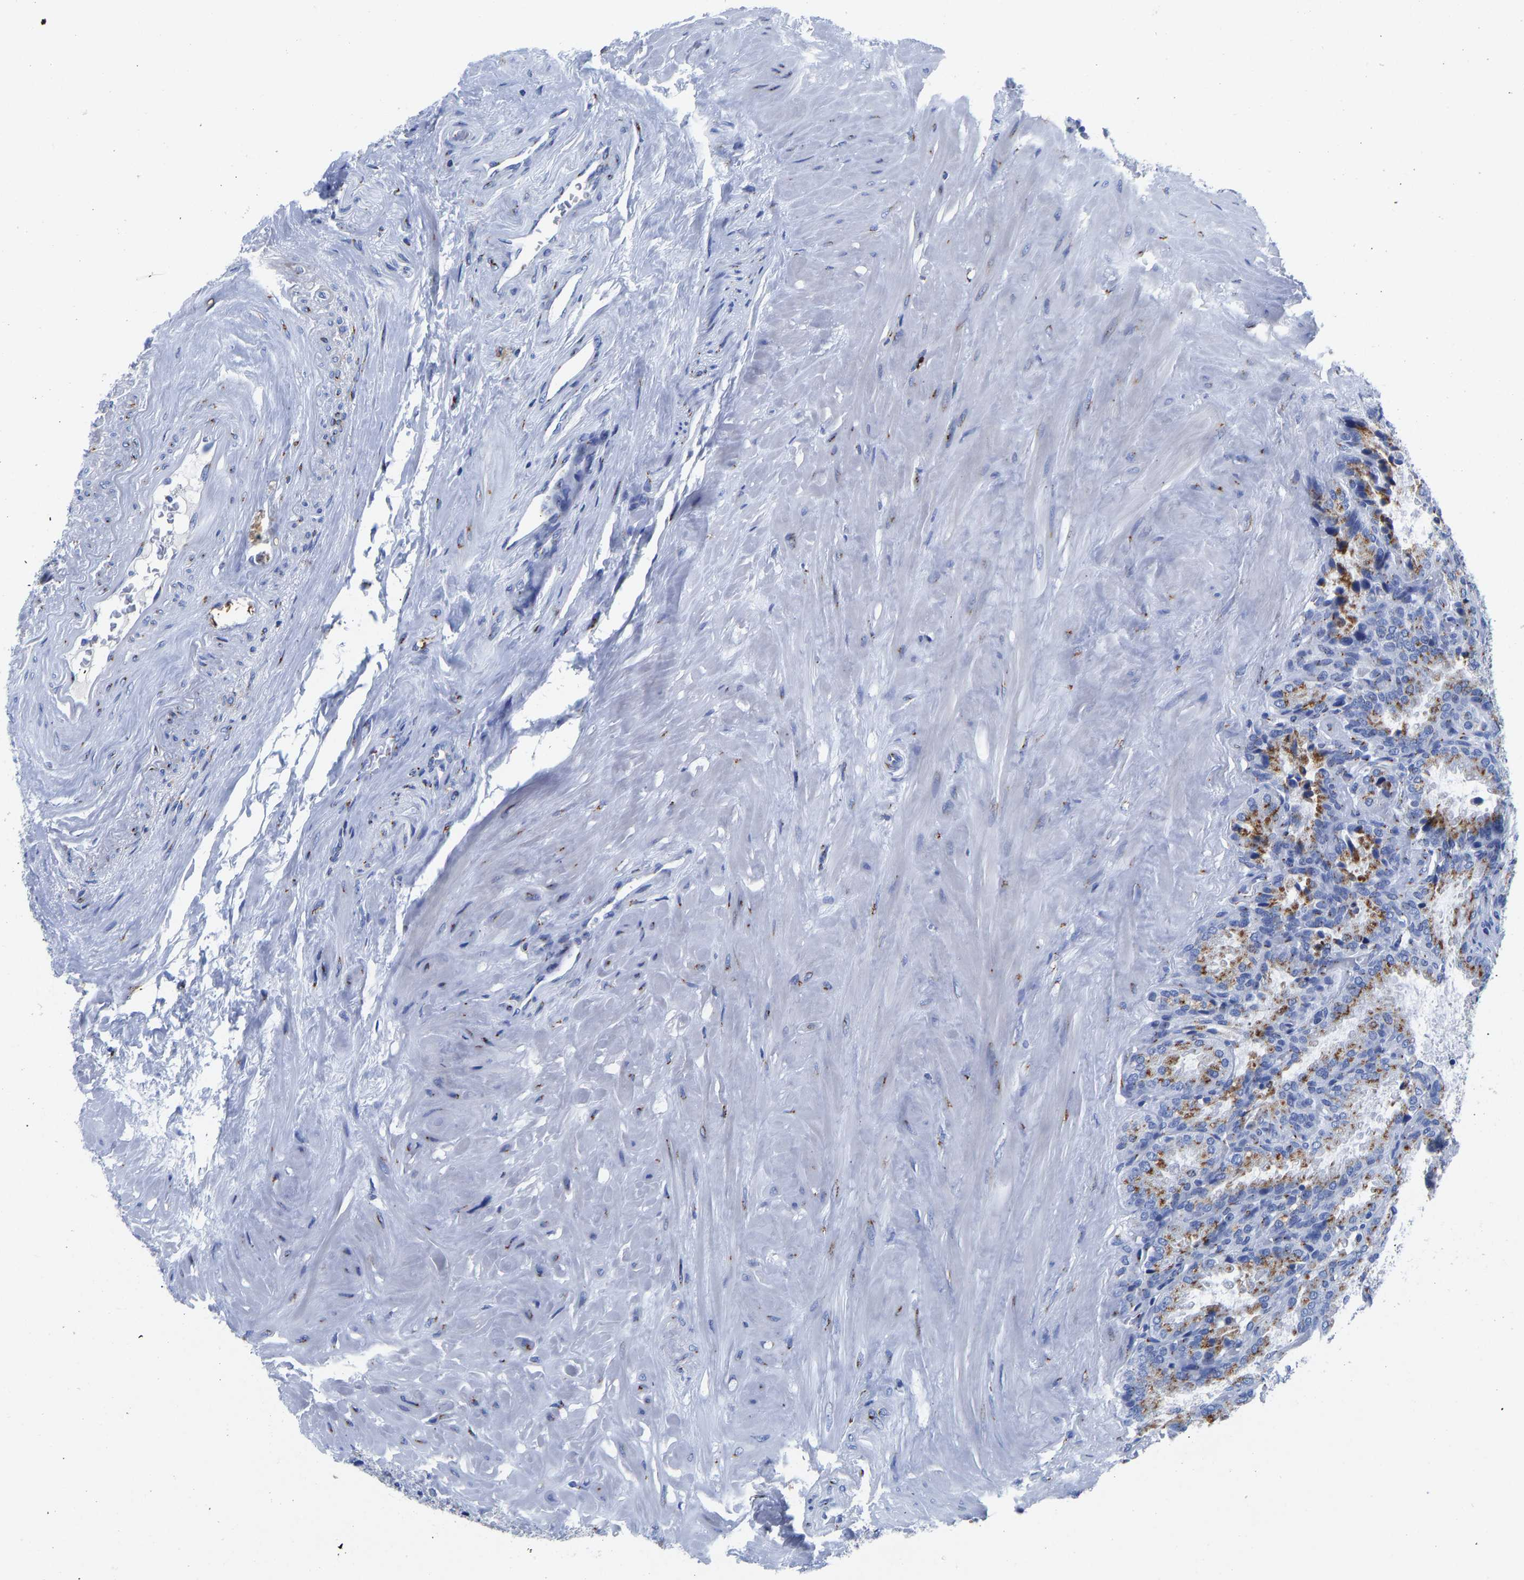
{"staining": {"intensity": "moderate", "quantity": ">75%", "location": "cytoplasmic/membranous"}, "tissue": "seminal vesicle", "cell_type": "Glandular cells", "image_type": "normal", "snomed": [{"axis": "morphology", "description": "Normal tissue, NOS"}, {"axis": "topography", "description": "Seminal veicle"}], "caption": "Glandular cells show medium levels of moderate cytoplasmic/membranous expression in approximately >75% of cells in benign seminal vesicle. (Stains: DAB (3,3'-diaminobenzidine) in brown, nuclei in blue, Microscopy: brightfield microscopy at high magnification).", "gene": "TMEM87A", "patient": {"sex": "male", "age": 46}}